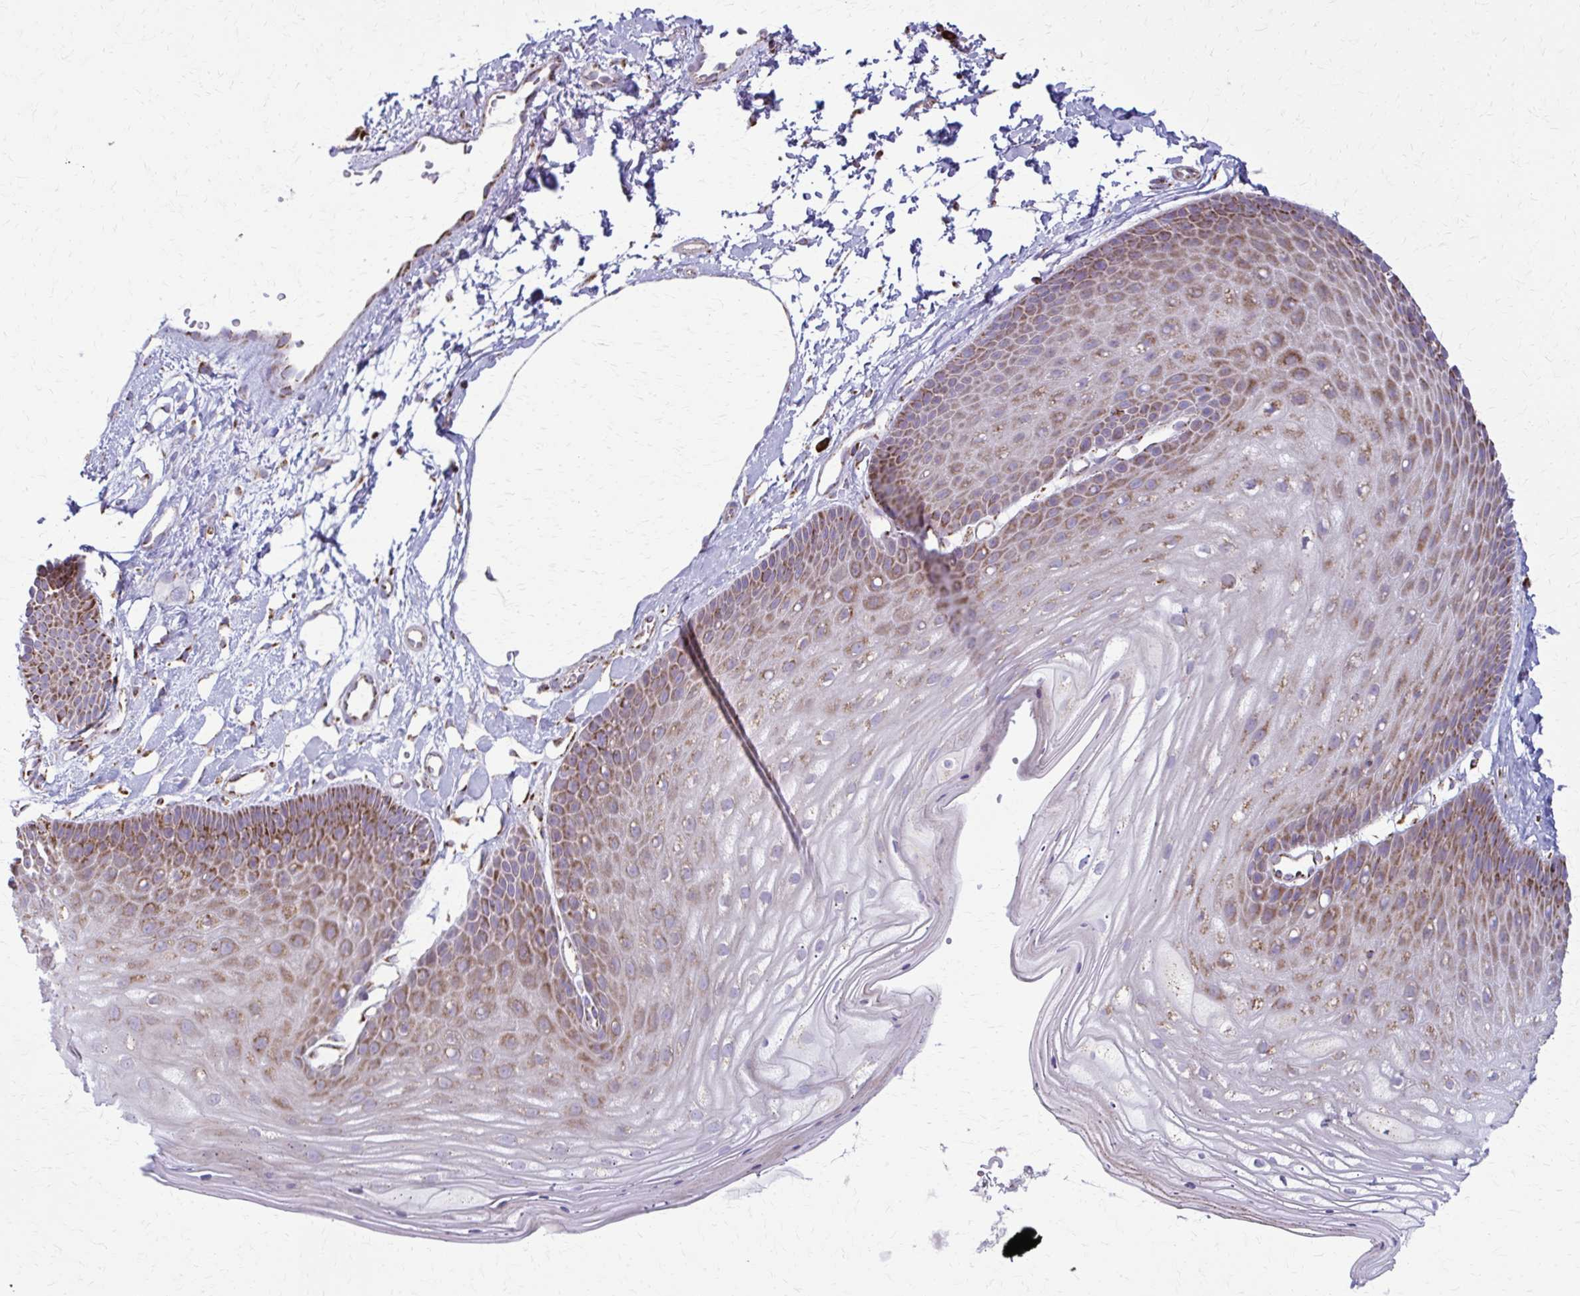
{"staining": {"intensity": "strong", "quantity": "25%-75%", "location": "cytoplasmic/membranous"}, "tissue": "skin", "cell_type": "Epidermal cells", "image_type": "normal", "snomed": [{"axis": "morphology", "description": "Normal tissue, NOS"}, {"axis": "topography", "description": "Anal"}], "caption": "About 25%-75% of epidermal cells in unremarkable skin exhibit strong cytoplasmic/membranous protein expression as visualized by brown immunohistochemical staining.", "gene": "TVP23A", "patient": {"sex": "male", "age": 53}}